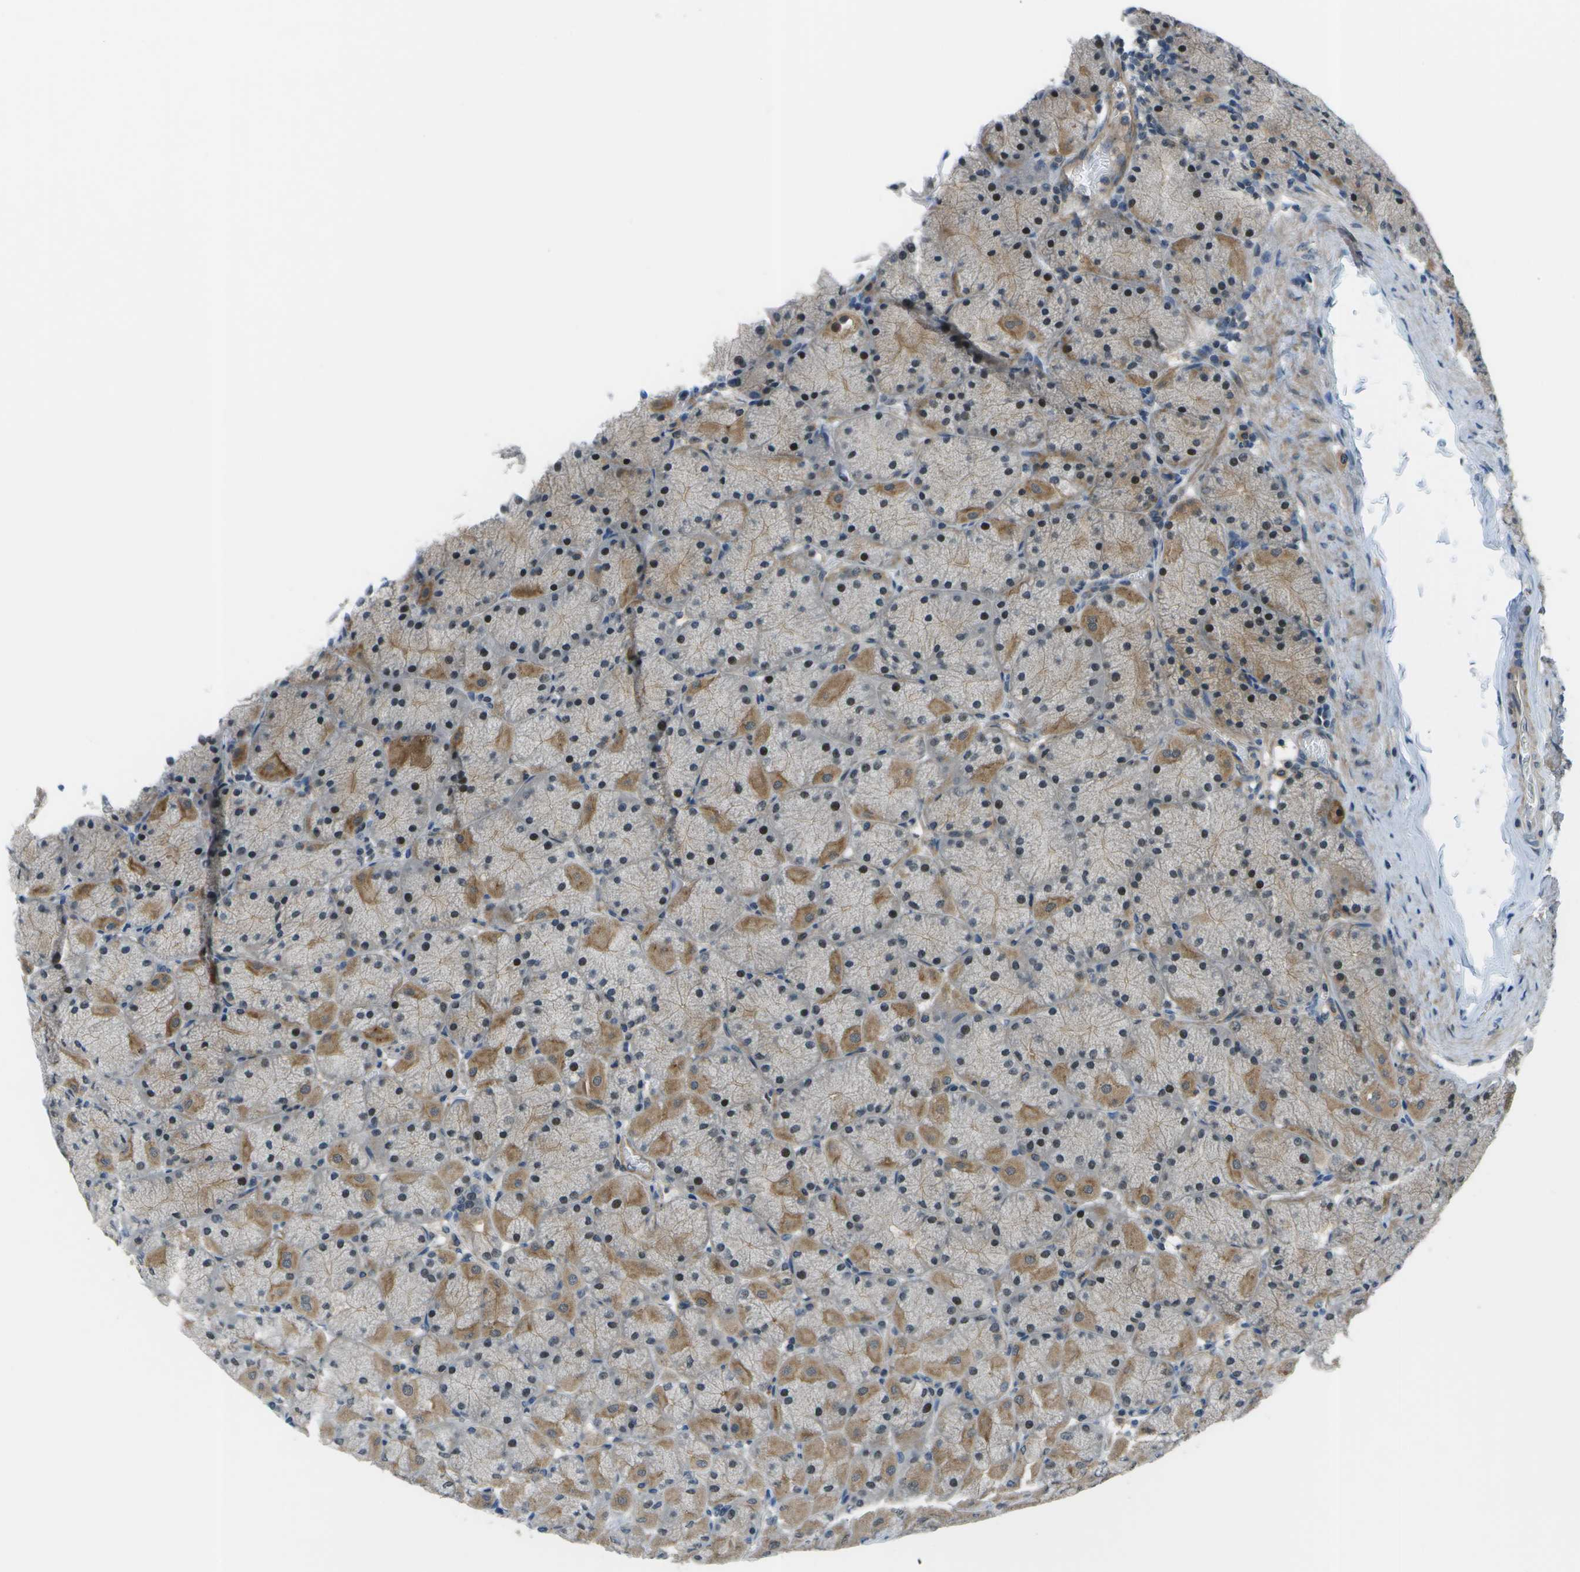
{"staining": {"intensity": "moderate", "quantity": "25%-75%", "location": "cytoplasmic/membranous"}, "tissue": "stomach", "cell_type": "Glandular cells", "image_type": "normal", "snomed": [{"axis": "morphology", "description": "Normal tissue, NOS"}, {"axis": "topography", "description": "Stomach, upper"}], "caption": "Immunohistochemical staining of normal human stomach exhibits medium levels of moderate cytoplasmic/membranous staining in approximately 25%-75% of glandular cells.", "gene": "ENPP5", "patient": {"sex": "female", "age": 56}}